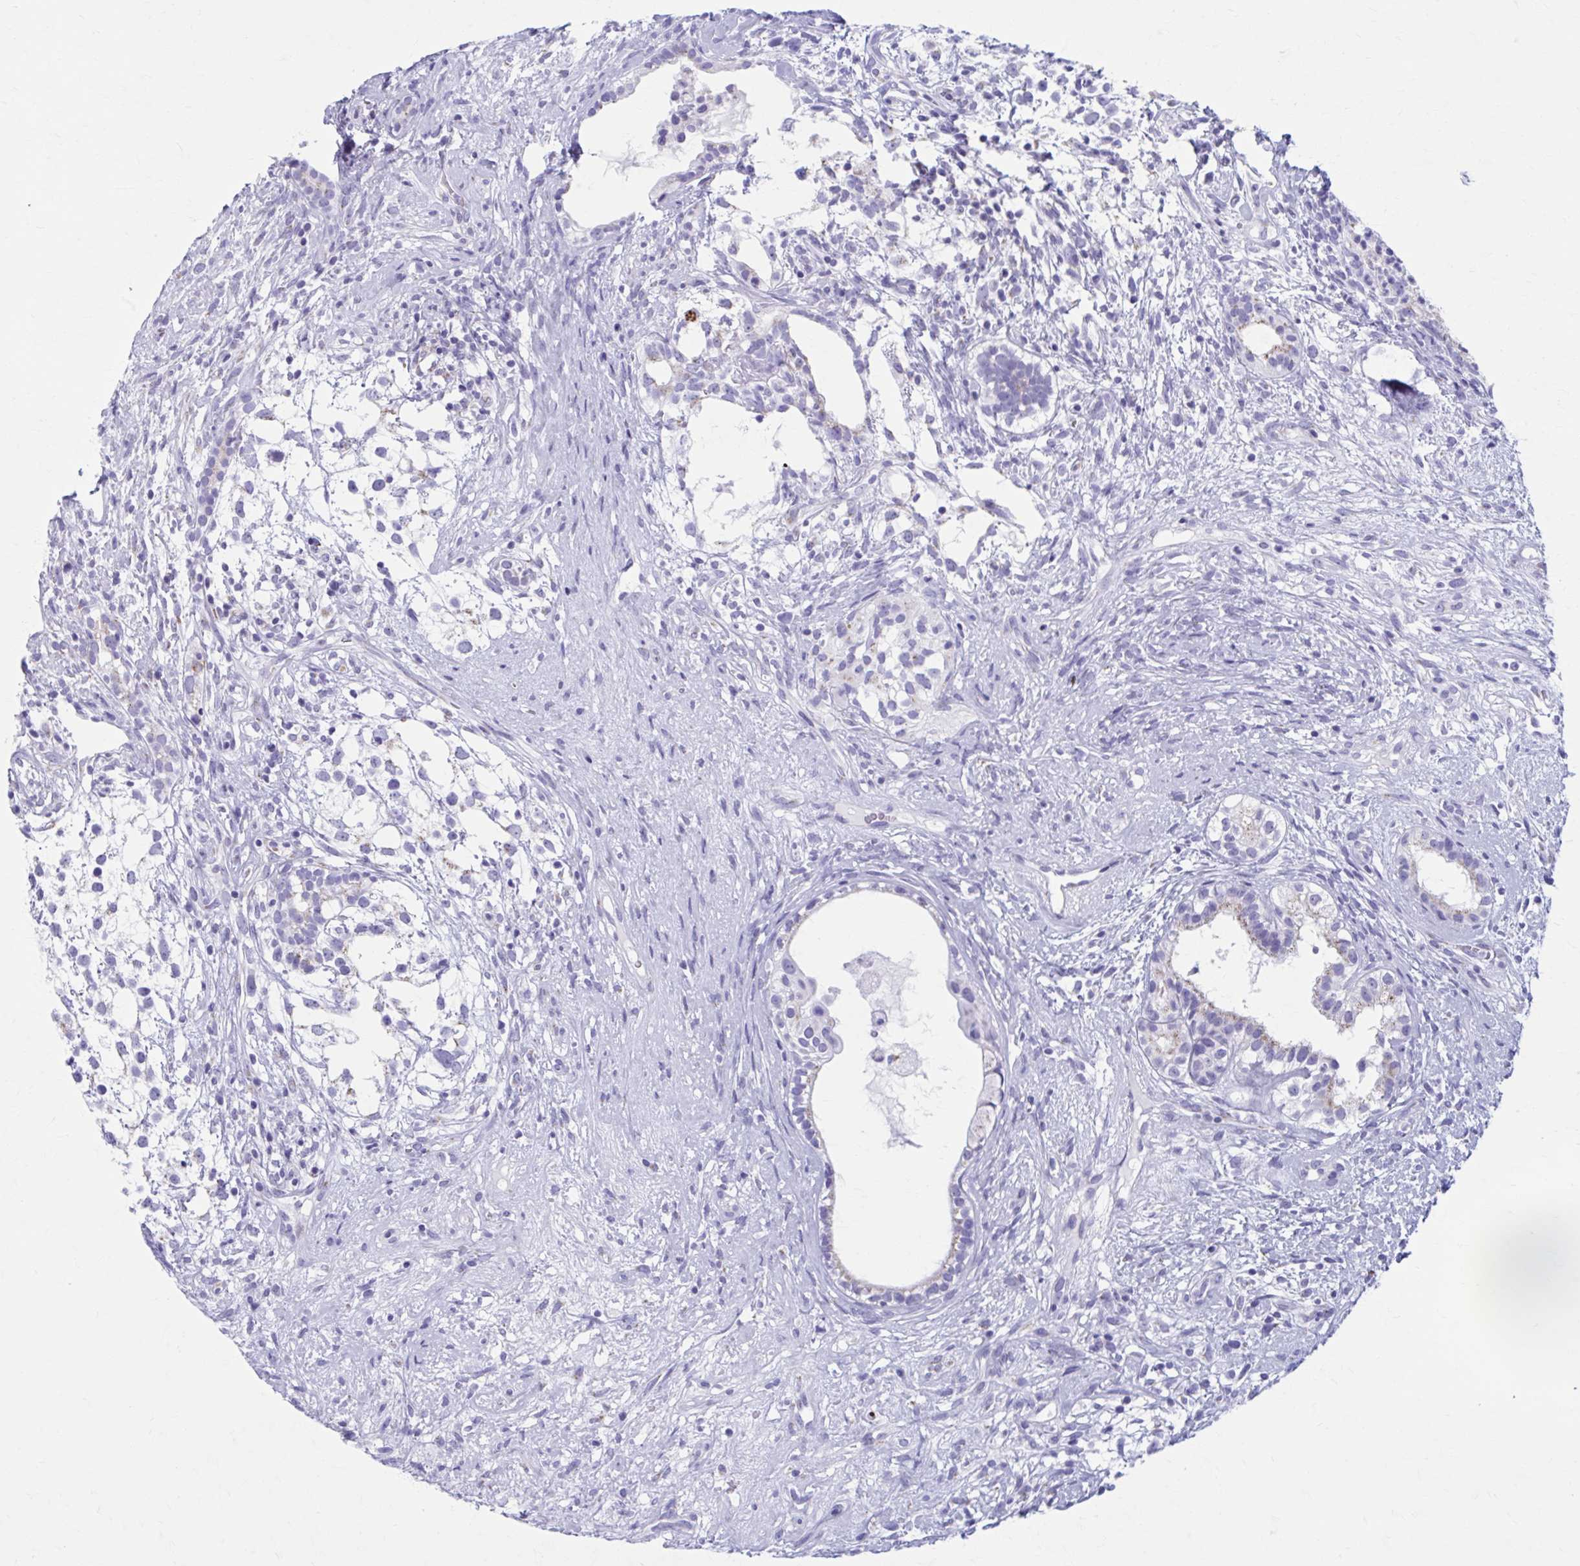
{"staining": {"intensity": "negative", "quantity": "none", "location": "none"}, "tissue": "testis cancer", "cell_type": "Tumor cells", "image_type": "cancer", "snomed": [{"axis": "morphology", "description": "Seminoma, NOS"}, {"axis": "morphology", "description": "Carcinoma, Embryonal, NOS"}, {"axis": "topography", "description": "Testis"}], "caption": "DAB immunohistochemical staining of testis cancer (seminoma) reveals no significant expression in tumor cells.", "gene": "KCNE2", "patient": {"sex": "male", "age": 41}}